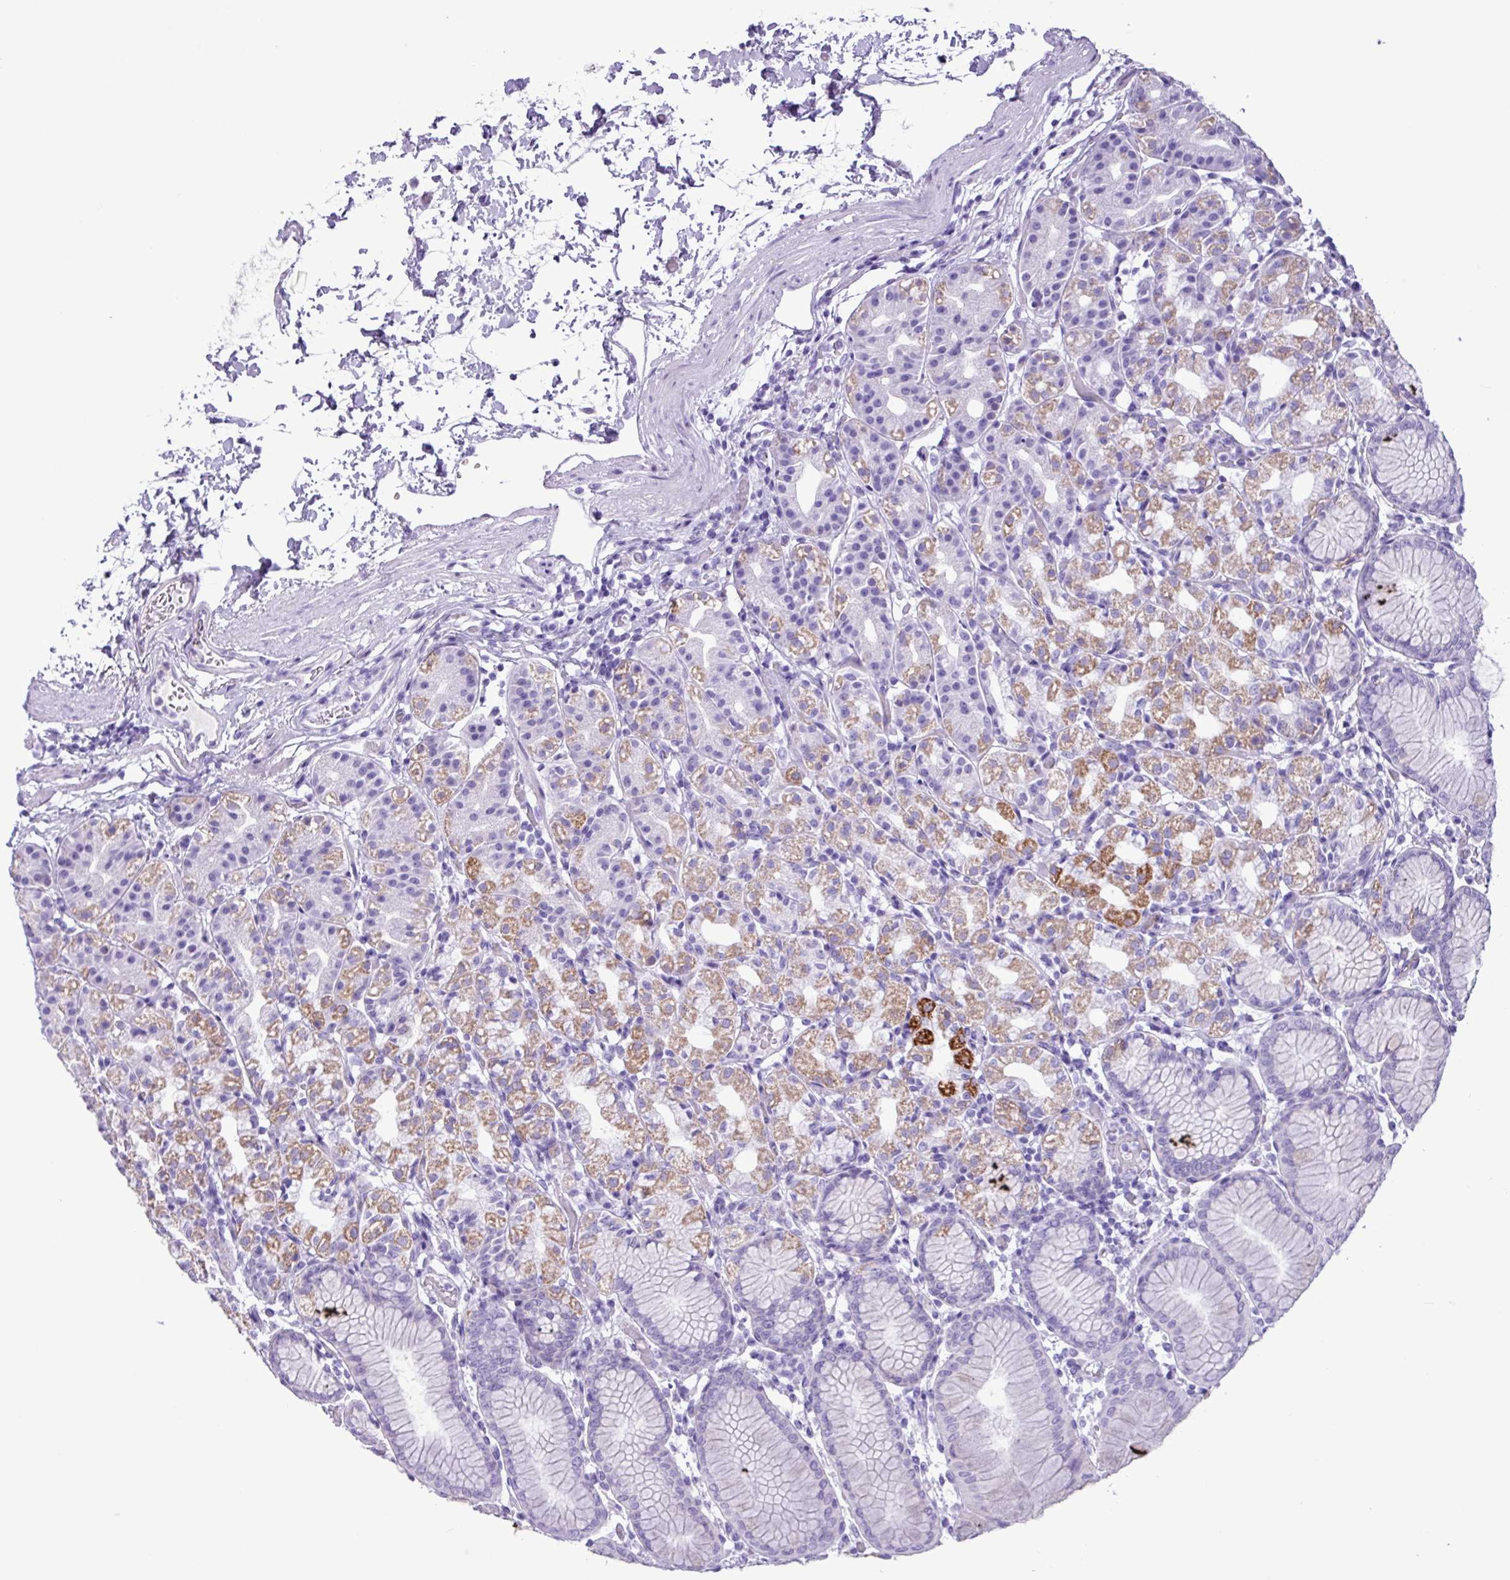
{"staining": {"intensity": "strong", "quantity": "25%-75%", "location": "cytoplasmic/membranous"}, "tissue": "stomach", "cell_type": "Glandular cells", "image_type": "normal", "snomed": [{"axis": "morphology", "description": "Normal tissue, NOS"}, {"axis": "topography", "description": "Stomach"}], "caption": "This image demonstrates IHC staining of unremarkable human stomach, with high strong cytoplasmic/membranous expression in about 25%-75% of glandular cells.", "gene": "CKMT2", "patient": {"sex": "female", "age": 57}}